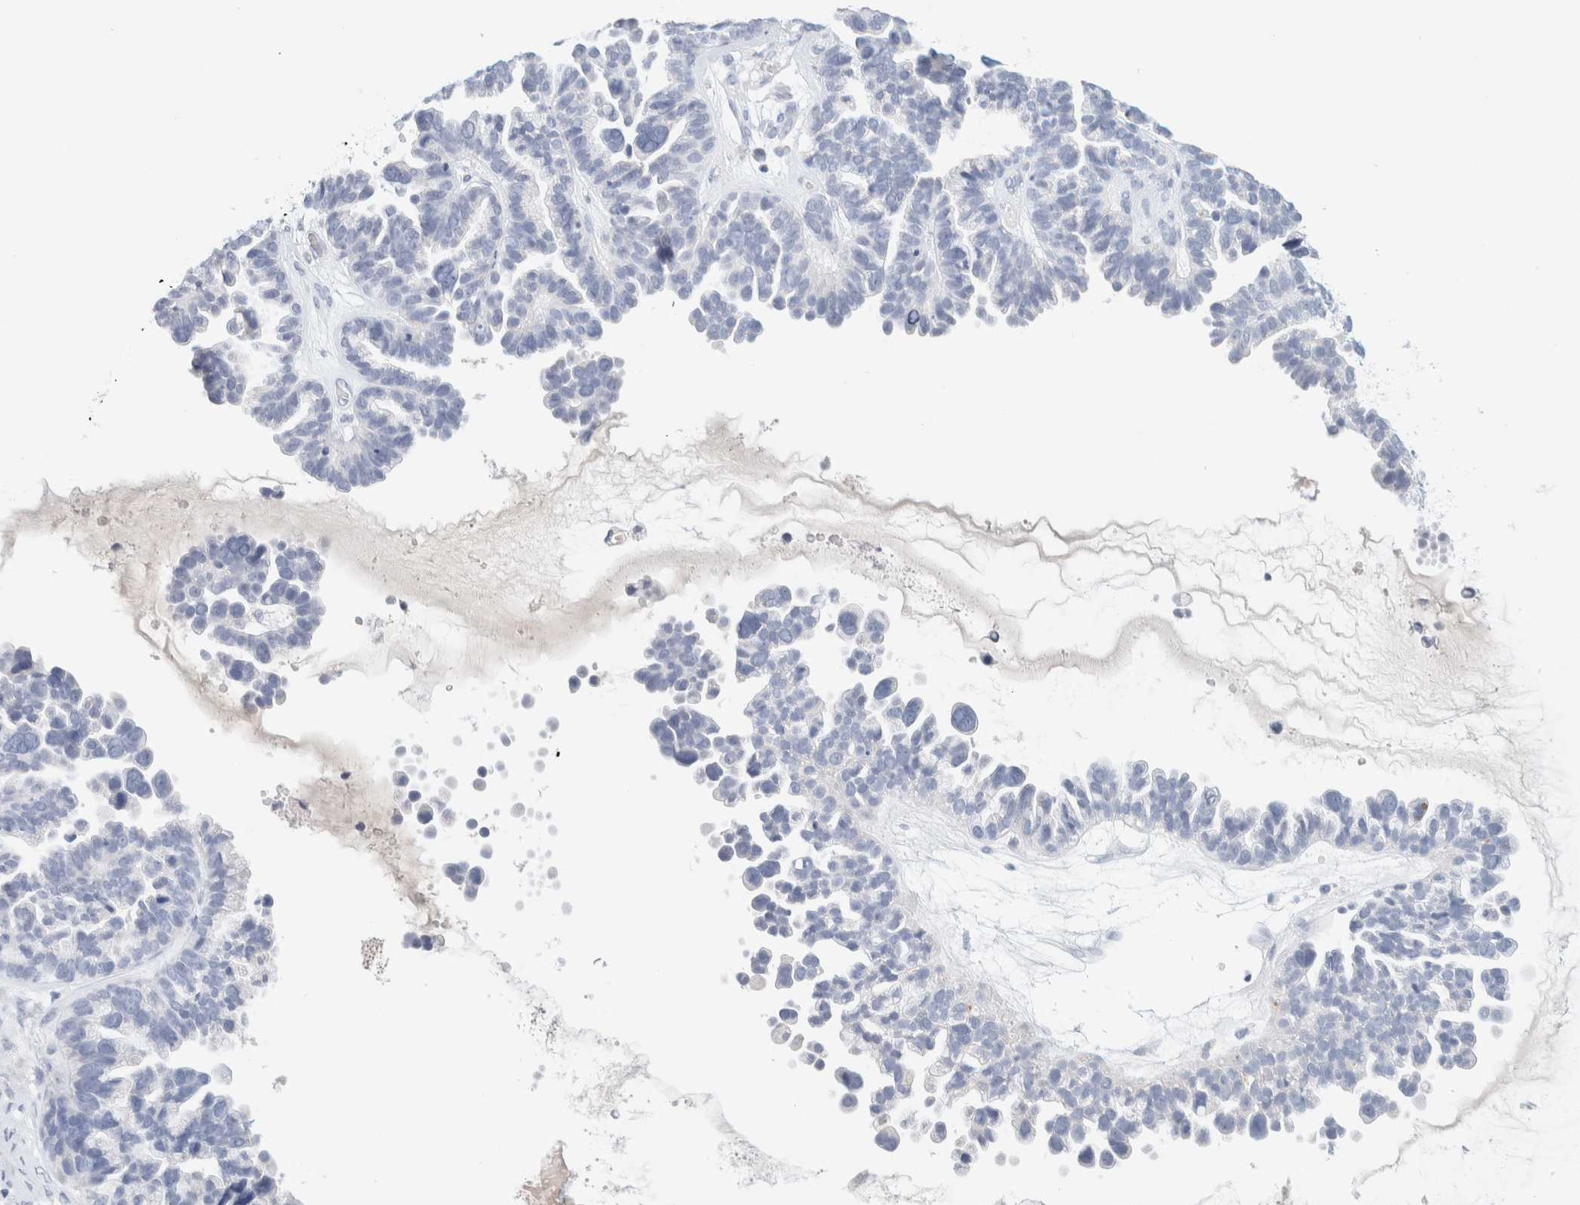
{"staining": {"intensity": "negative", "quantity": "none", "location": "none"}, "tissue": "ovarian cancer", "cell_type": "Tumor cells", "image_type": "cancer", "snomed": [{"axis": "morphology", "description": "Cystadenocarcinoma, serous, NOS"}, {"axis": "topography", "description": "Ovary"}], "caption": "IHC of human ovarian serous cystadenocarcinoma demonstrates no staining in tumor cells. (Immunohistochemistry (ihc), brightfield microscopy, high magnification).", "gene": "HEXD", "patient": {"sex": "female", "age": 56}}